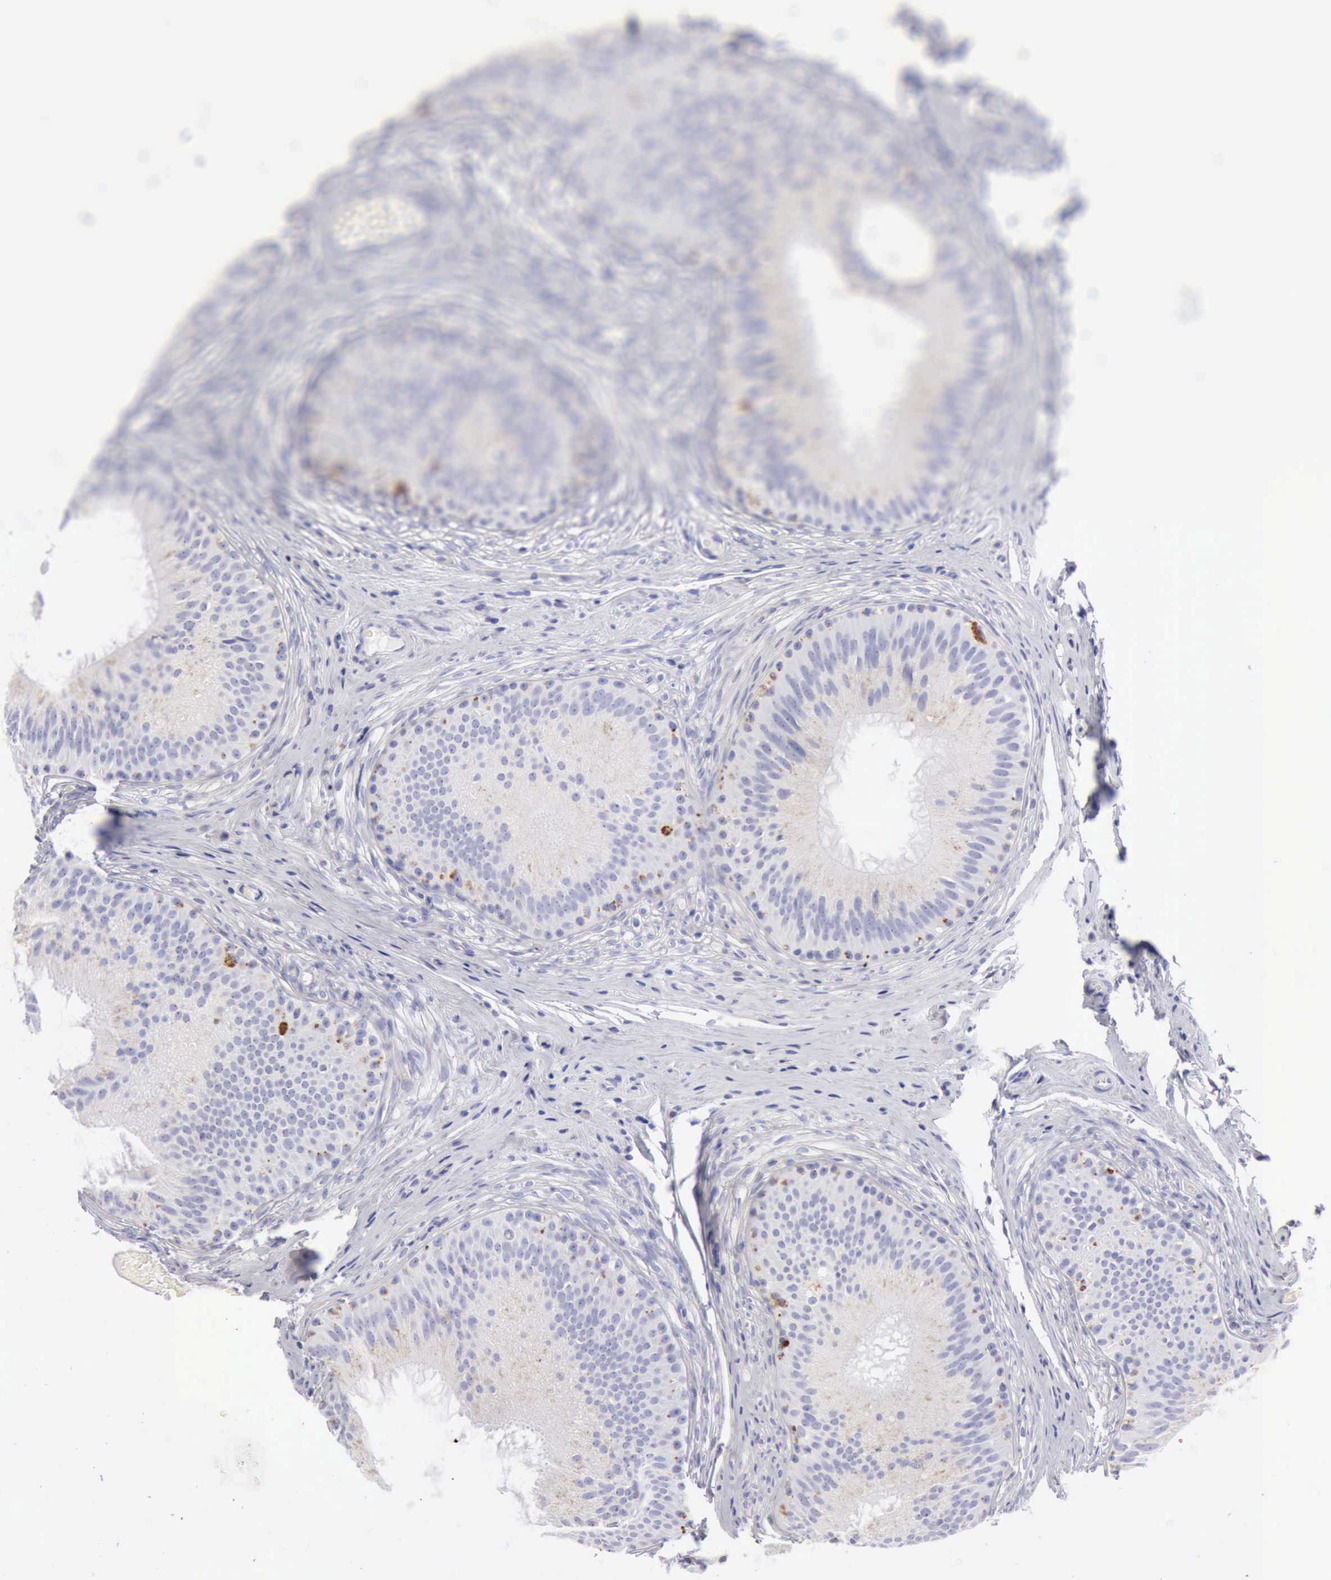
{"staining": {"intensity": "moderate", "quantity": "25%-75%", "location": "cytoplasmic/membranous"}, "tissue": "epididymis", "cell_type": "Glandular cells", "image_type": "normal", "snomed": [{"axis": "morphology", "description": "Normal tissue, NOS"}, {"axis": "topography", "description": "Epididymis"}], "caption": "A brown stain highlights moderate cytoplasmic/membranous expression of a protein in glandular cells of unremarkable human epididymis.", "gene": "CTSS", "patient": {"sex": "male", "age": 32}}